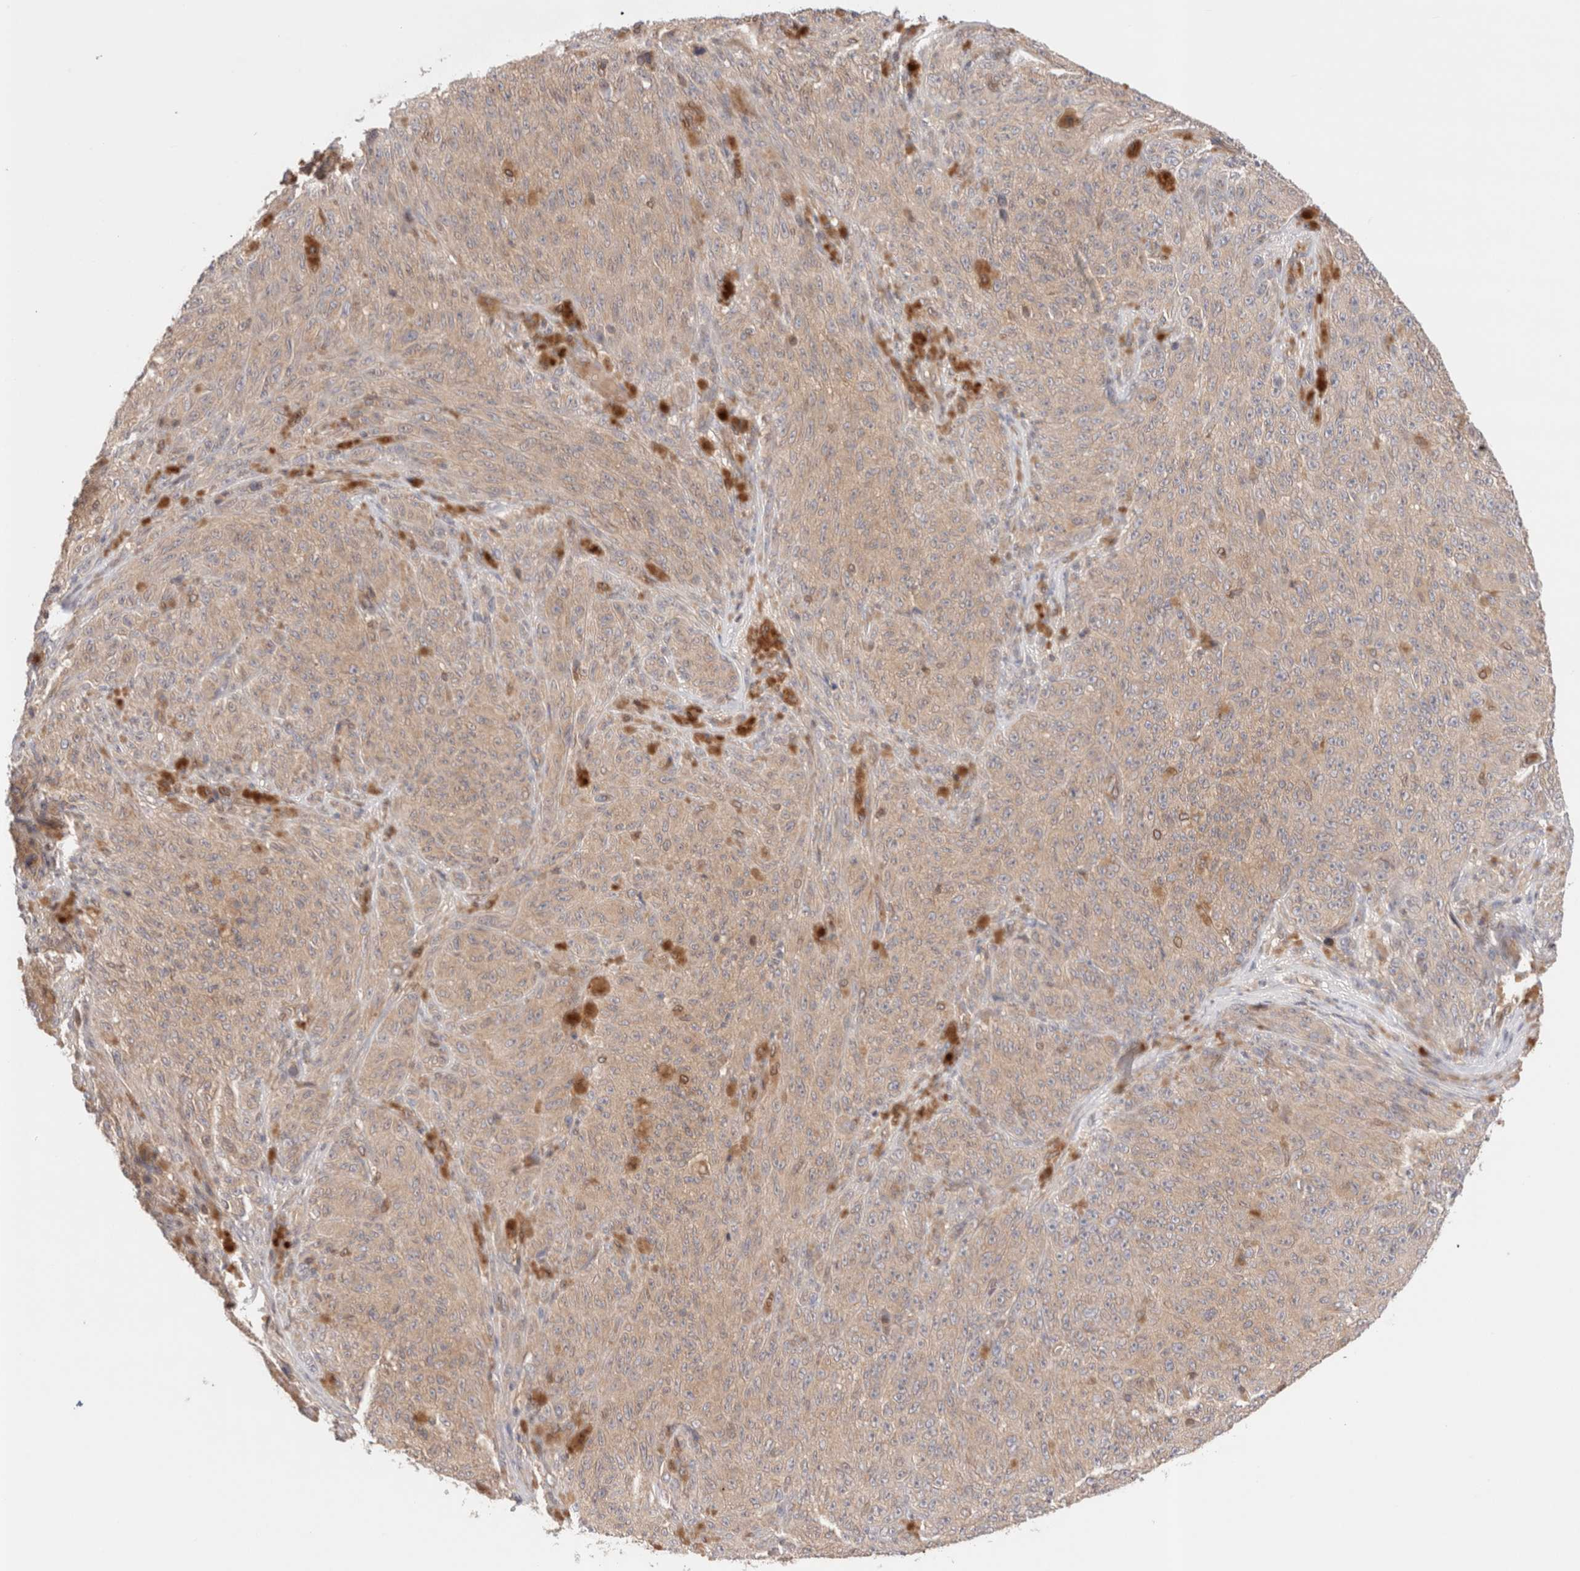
{"staining": {"intensity": "weak", "quantity": ">75%", "location": "cytoplasmic/membranous"}, "tissue": "melanoma", "cell_type": "Tumor cells", "image_type": "cancer", "snomed": [{"axis": "morphology", "description": "Malignant melanoma, NOS"}, {"axis": "topography", "description": "Skin"}], "caption": "Malignant melanoma tissue displays weak cytoplasmic/membranous staining in about >75% of tumor cells, visualized by immunohistochemistry.", "gene": "SIKE1", "patient": {"sex": "female", "age": 82}}